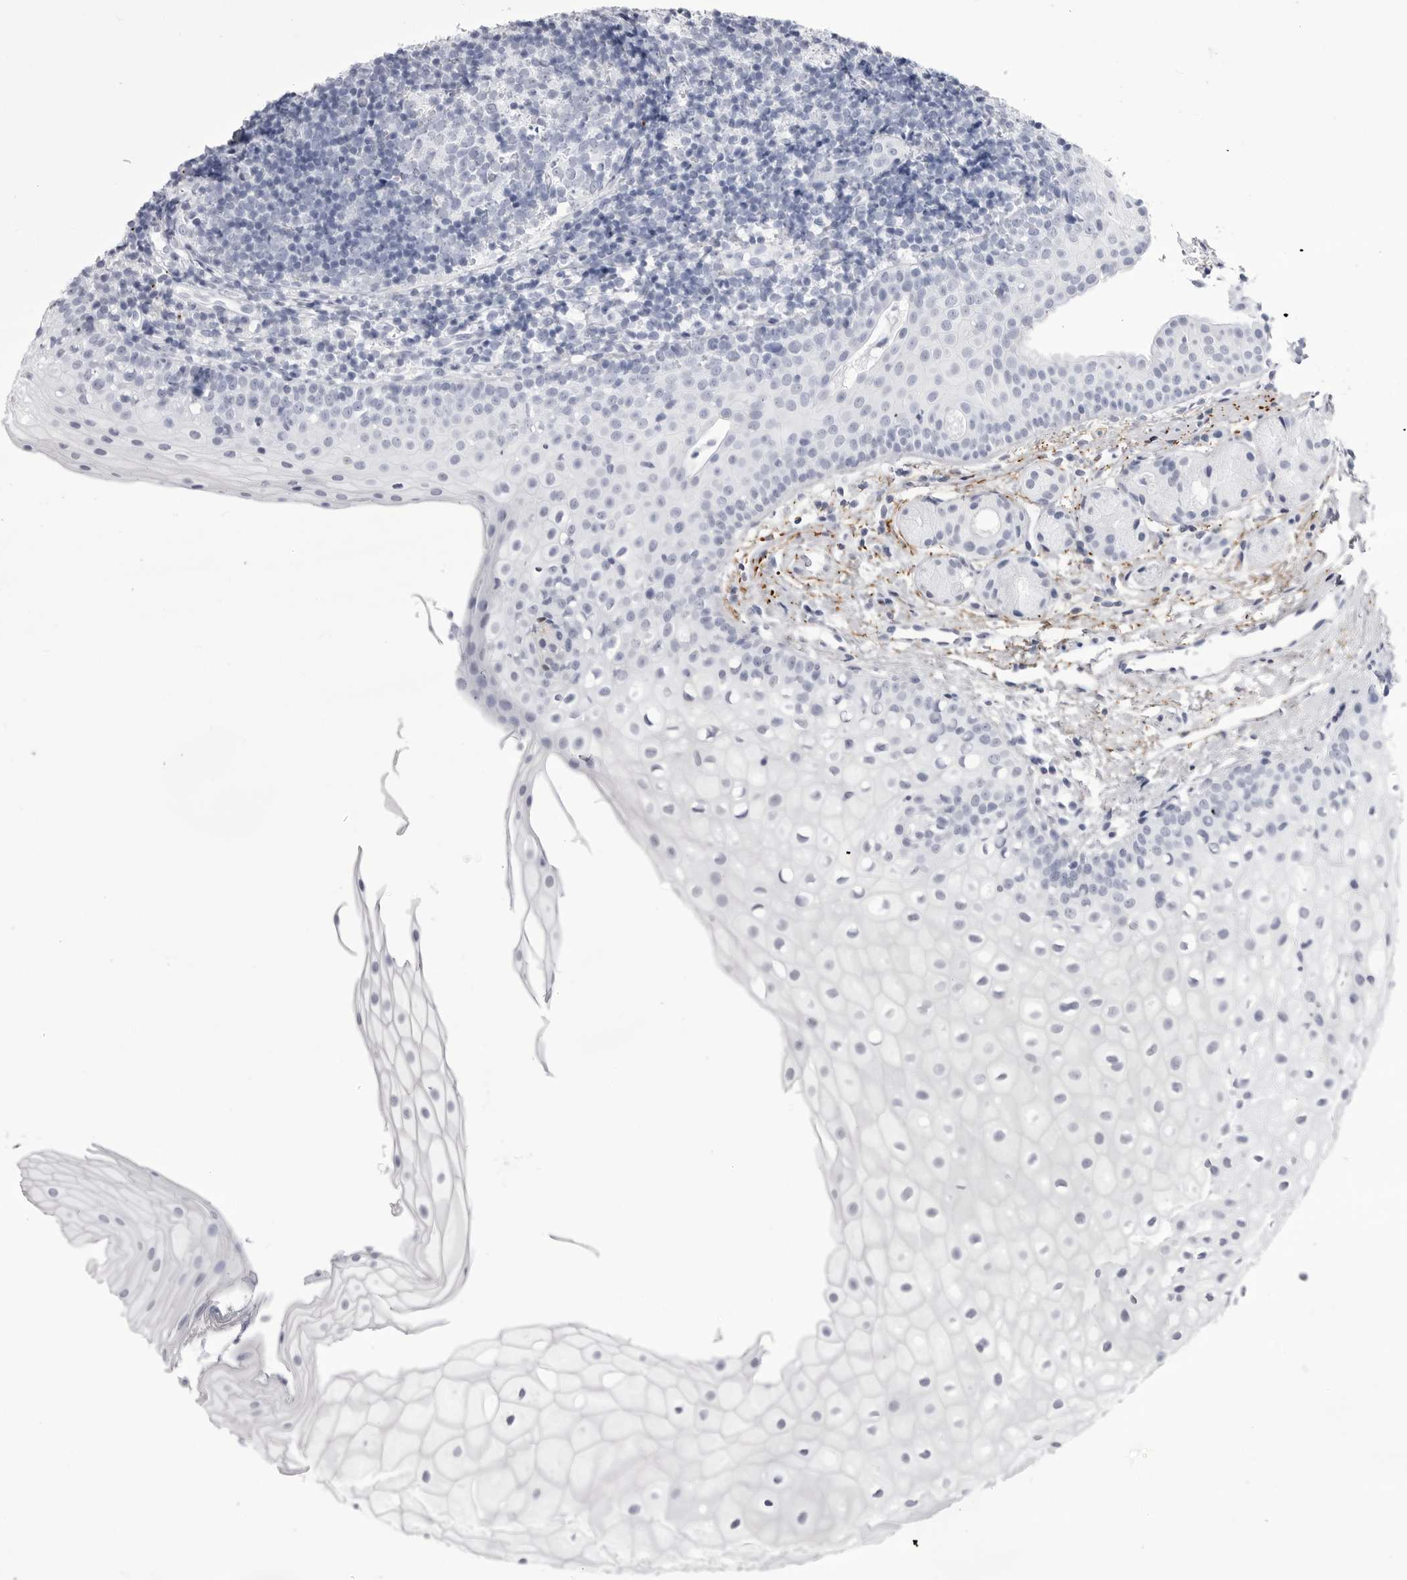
{"staining": {"intensity": "negative", "quantity": "none", "location": "none"}, "tissue": "oral mucosa", "cell_type": "Squamous epithelial cells", "image_type": "normal", "snomed": [{"axis": "morphology", "description": "Normal tissue, NOS"}, {"axis": "topography", "description": "Oral tissue"}], "caption": "IHC image of normal oral mucosa: human oral mucosa stained with DAB displays no significant protein positivity in squamous epithelial cells.", "gene": "COL26A1", "patient": {"sex": "male", "age": 28}}